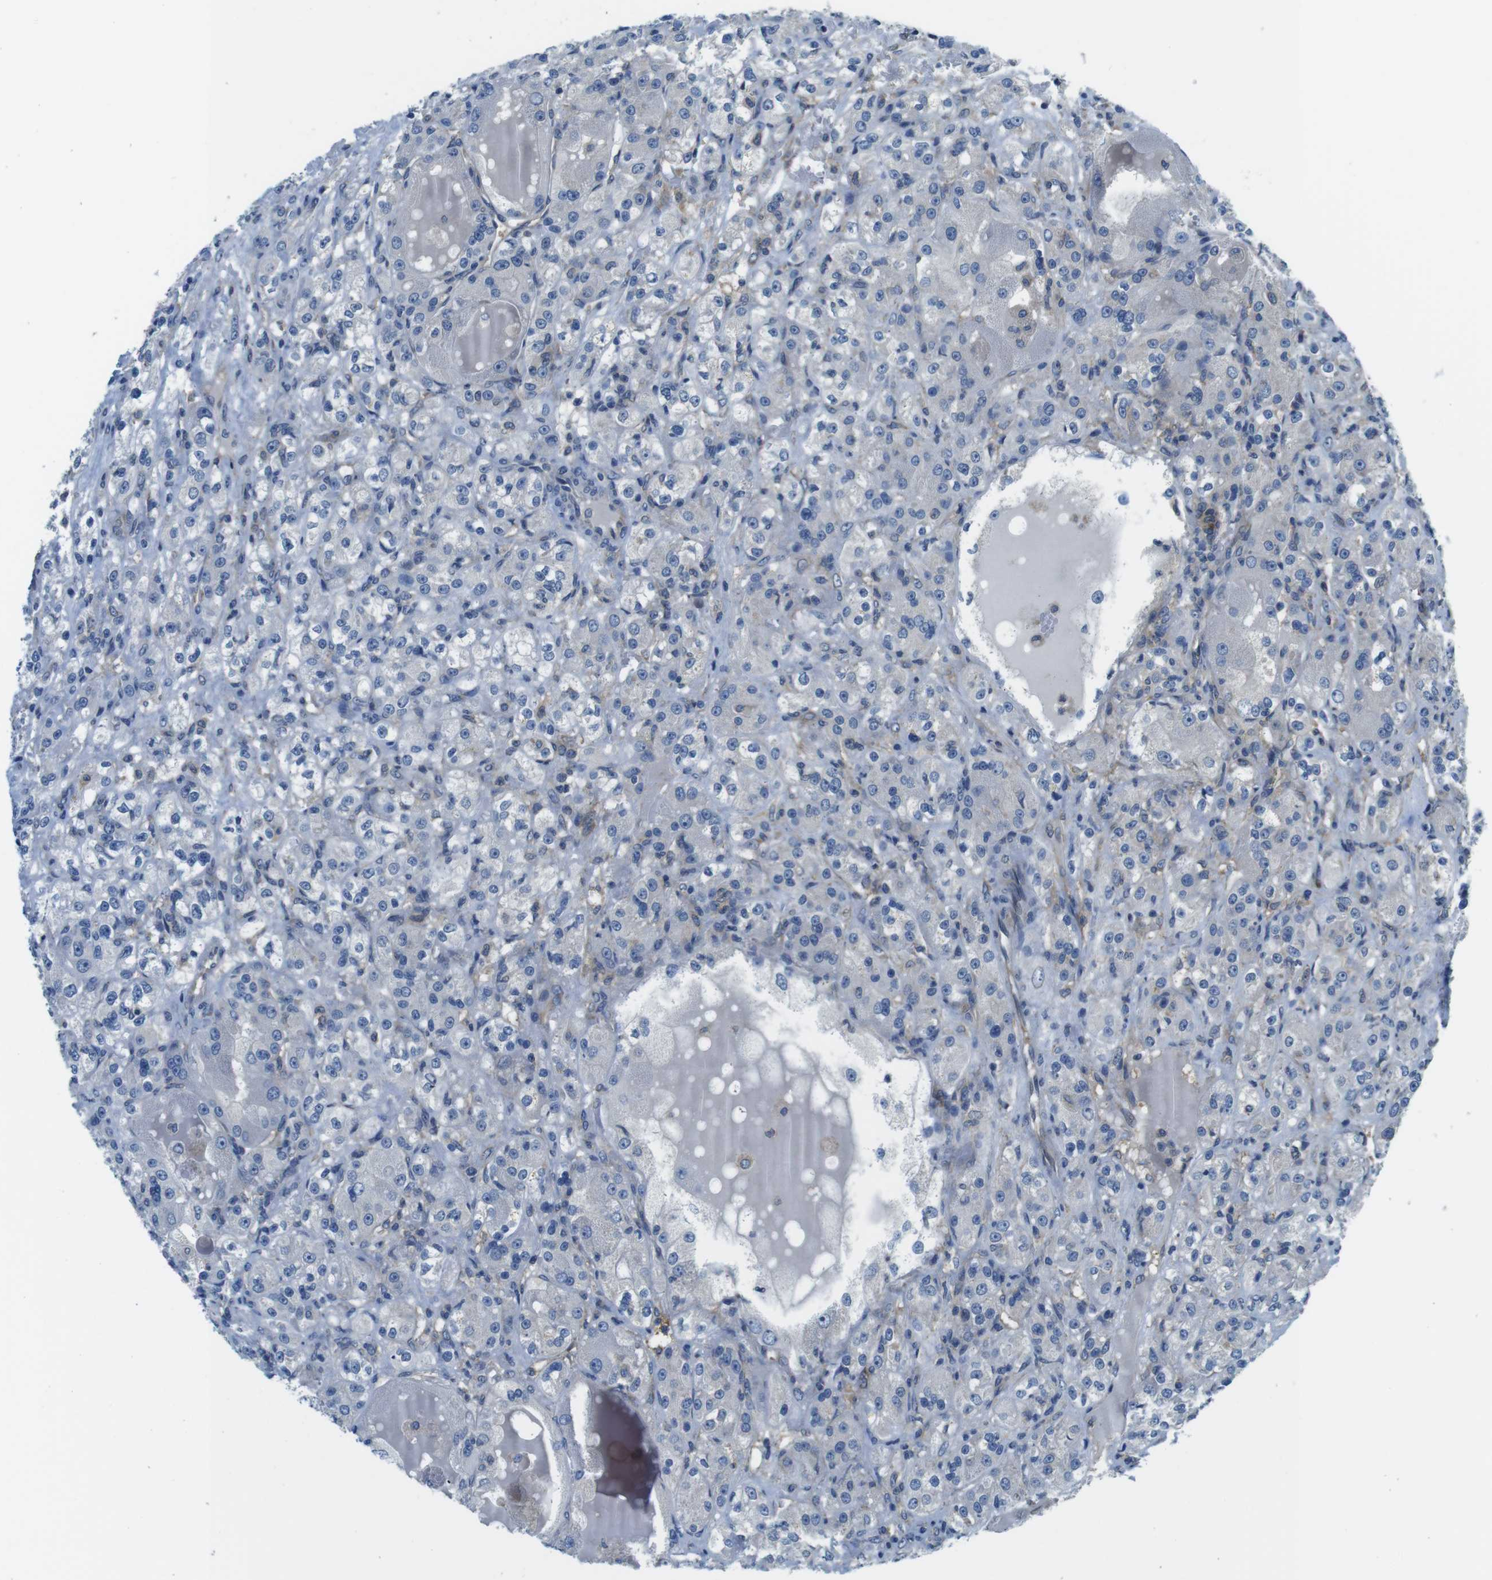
{"staining": {"intensity": "negative", "quantity": "none", "location": "none"}, "tissue": "renal cancer", "cell_type": "Tumor cells", "image_type": "cancer", "snomed": [{"axis": "morphology", "description": "Normal tissue, NOS"}, {"axis": "morphology", "description": "Adenocarcinoma, NOS"}, {"axis": "topography", "description": "Kidney"}], "caption": "A high-resolution photomicrograph shows immunohistochemistry staining of renal cancer (adenocarcinoma), which exhibits no significant positivity in tumor cells. (Brightfield microscopy of DAB immunohistochemistry at high magnification).", "gene": "EIF2B5", "patient": {"sex": "male", "age": 61}}